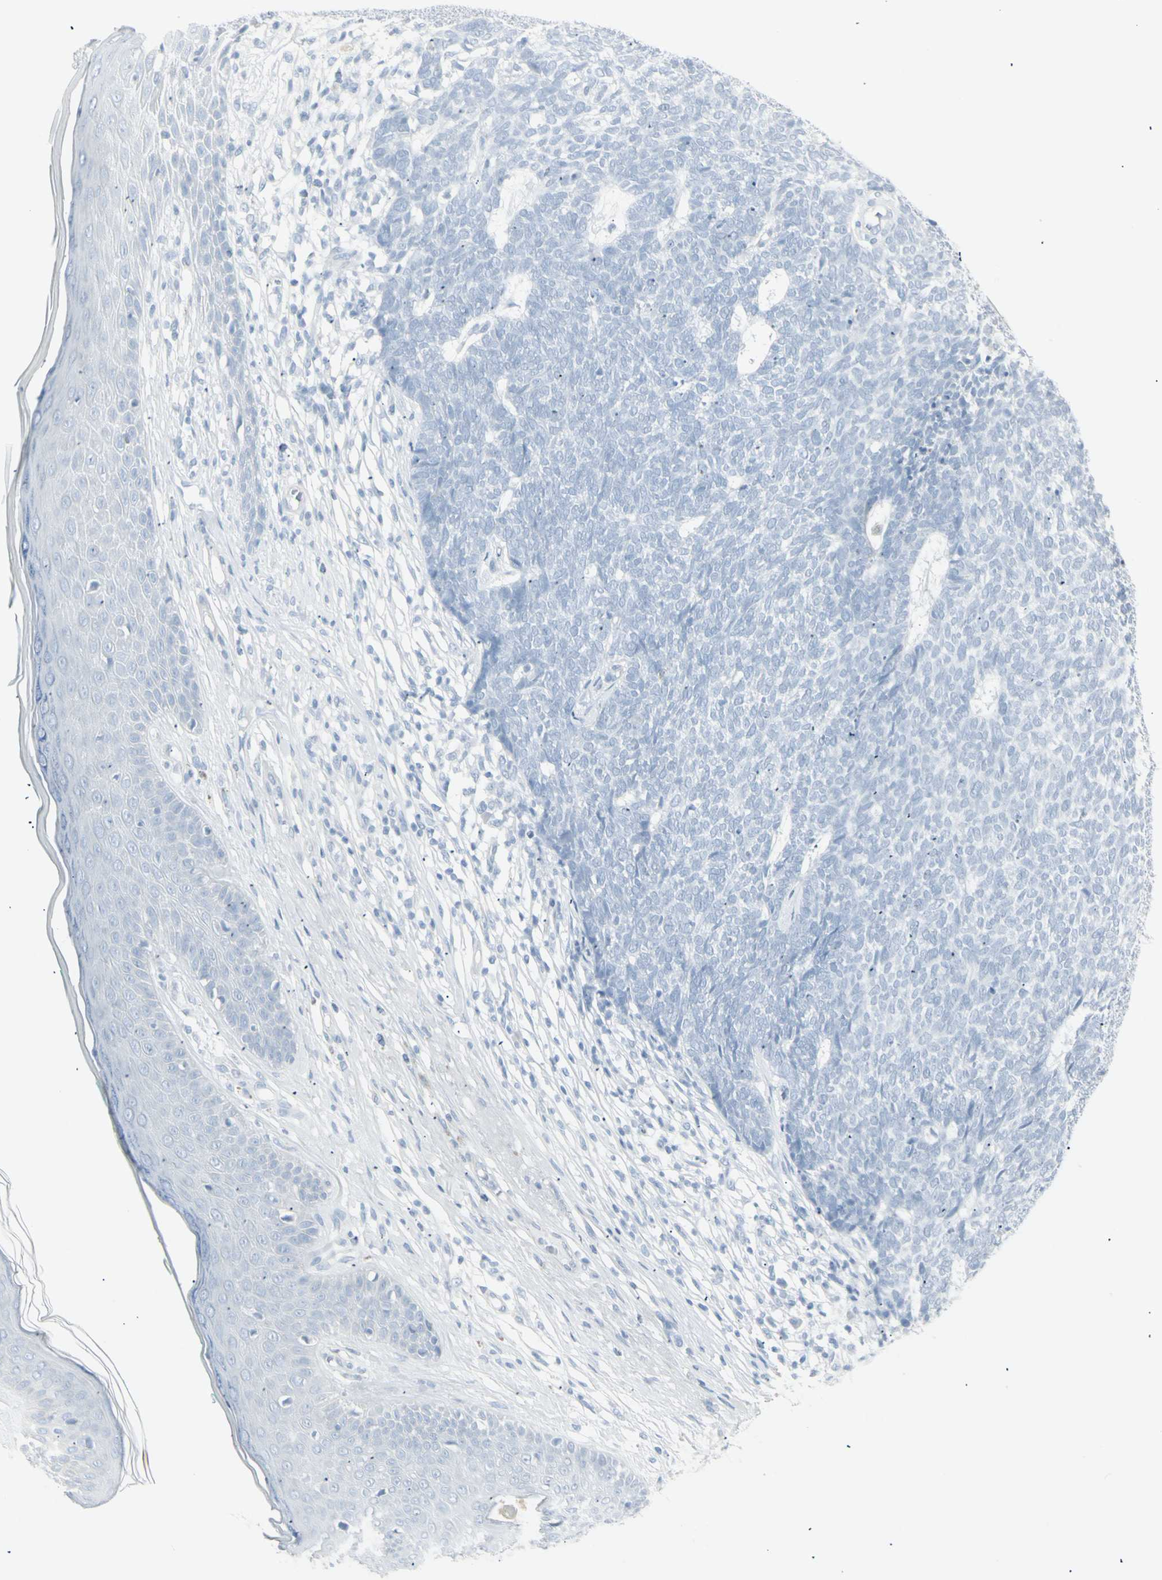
{"staining": {"intensity": "negative", "quantity": "none", "location": "none"}, "tissue": "skin cancer", "cell_type": "Tumor cells", "image_type": "cancer", "snomed": [{"axis": "morphology", "description": "Basal cell carcinoma"}, {"axis": "topography", "description": "Skin"}], "caption": "There is no significant positivity in tumor cells of skin basal cell carcinoma.", "gene": "YBX2", "patient": {"sex": "female", "age": 84}}